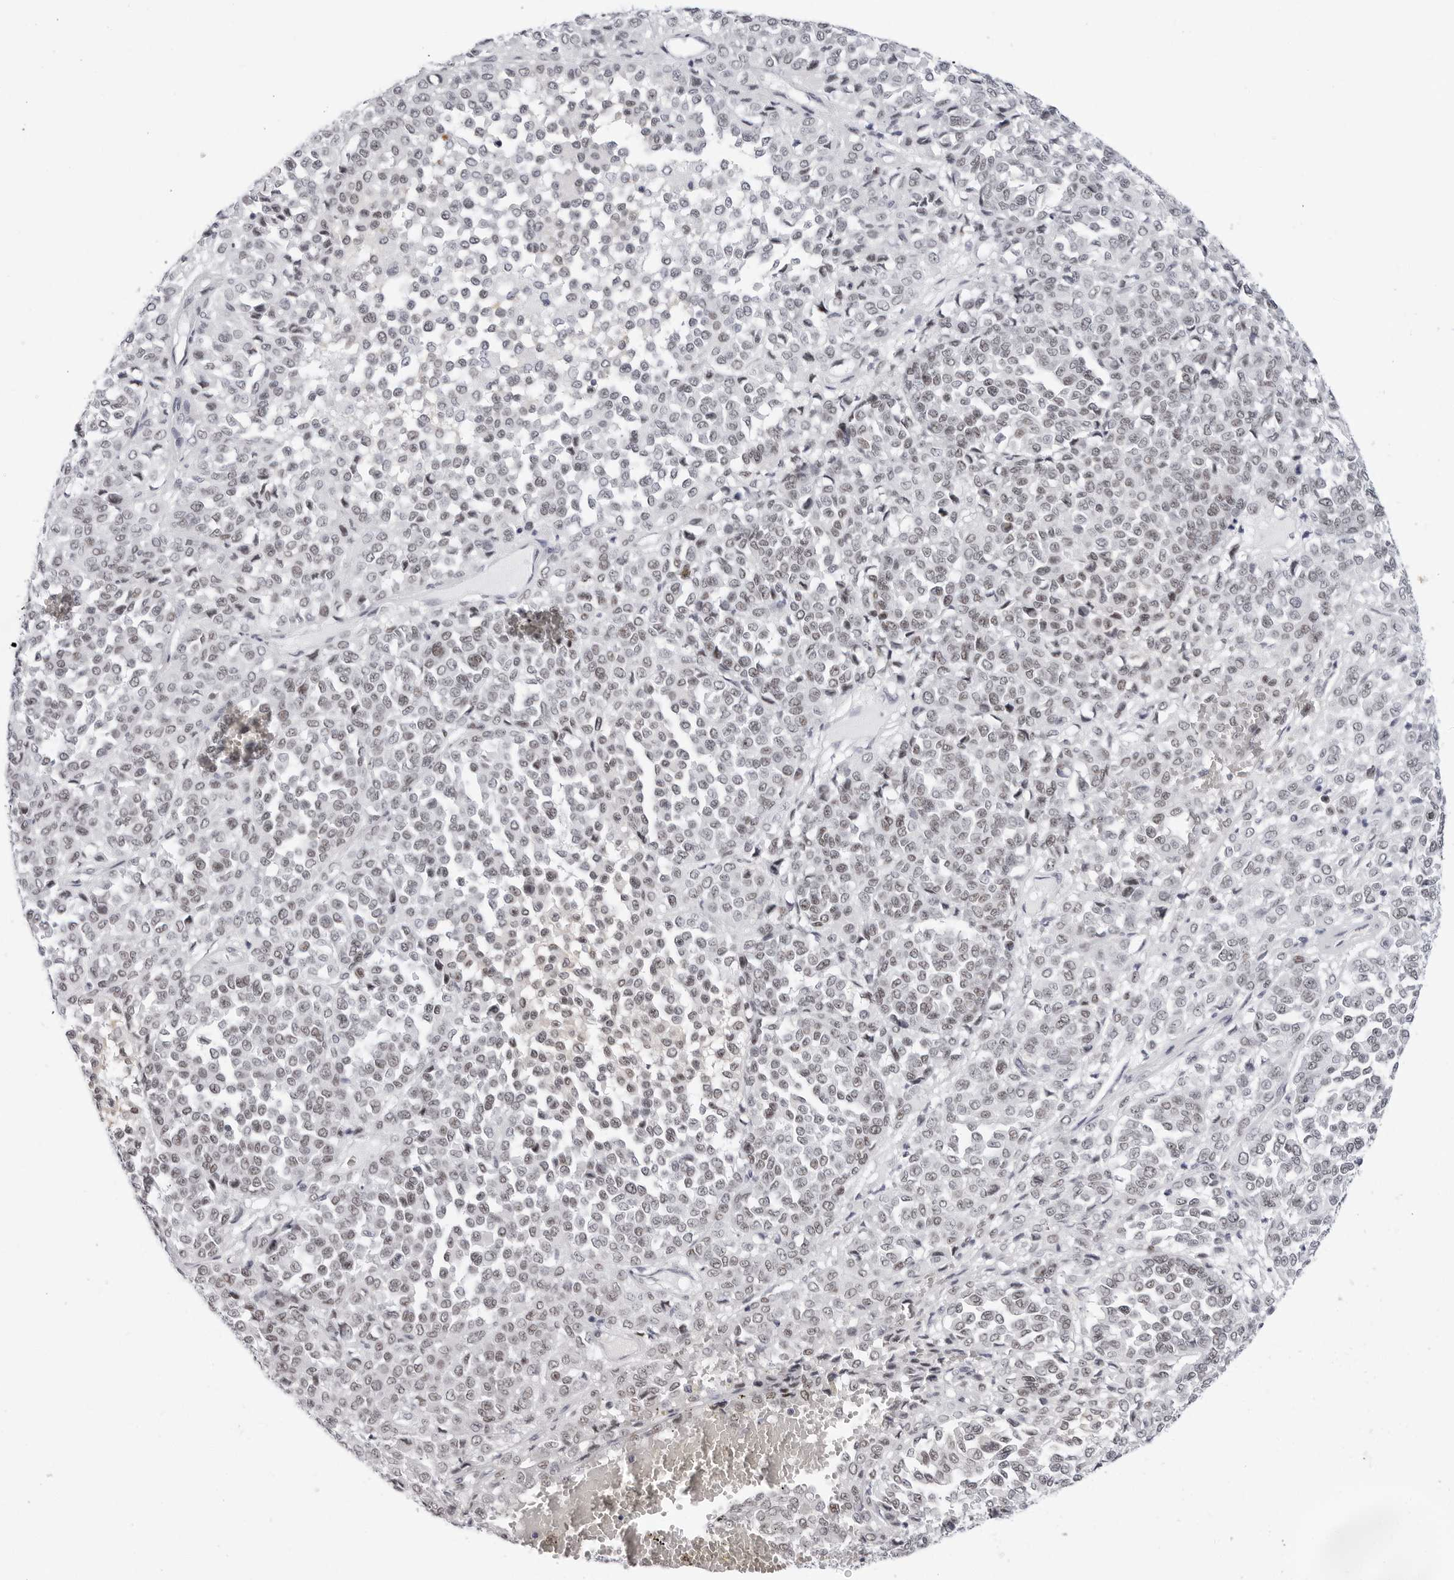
{"staining": {"intensity": "weak", "quantity": ">75%", "location": "nuclear"}, "tissue": "melanoma", "cell_type": "Tumor cells", "image_type": "cancer", "snomed": [{"axis": "morphology", "description": "Malignant melanoma, Metastatic site"}, {"axis": "topography", "description": "Pancreas"}], "caption": "Human melanoma stained with a brown dye reveals weak nuclear positive expression in about >75% of tumor cells.", "gene": "VEZF1", "patient": {"sex": "female", "age": 30}}